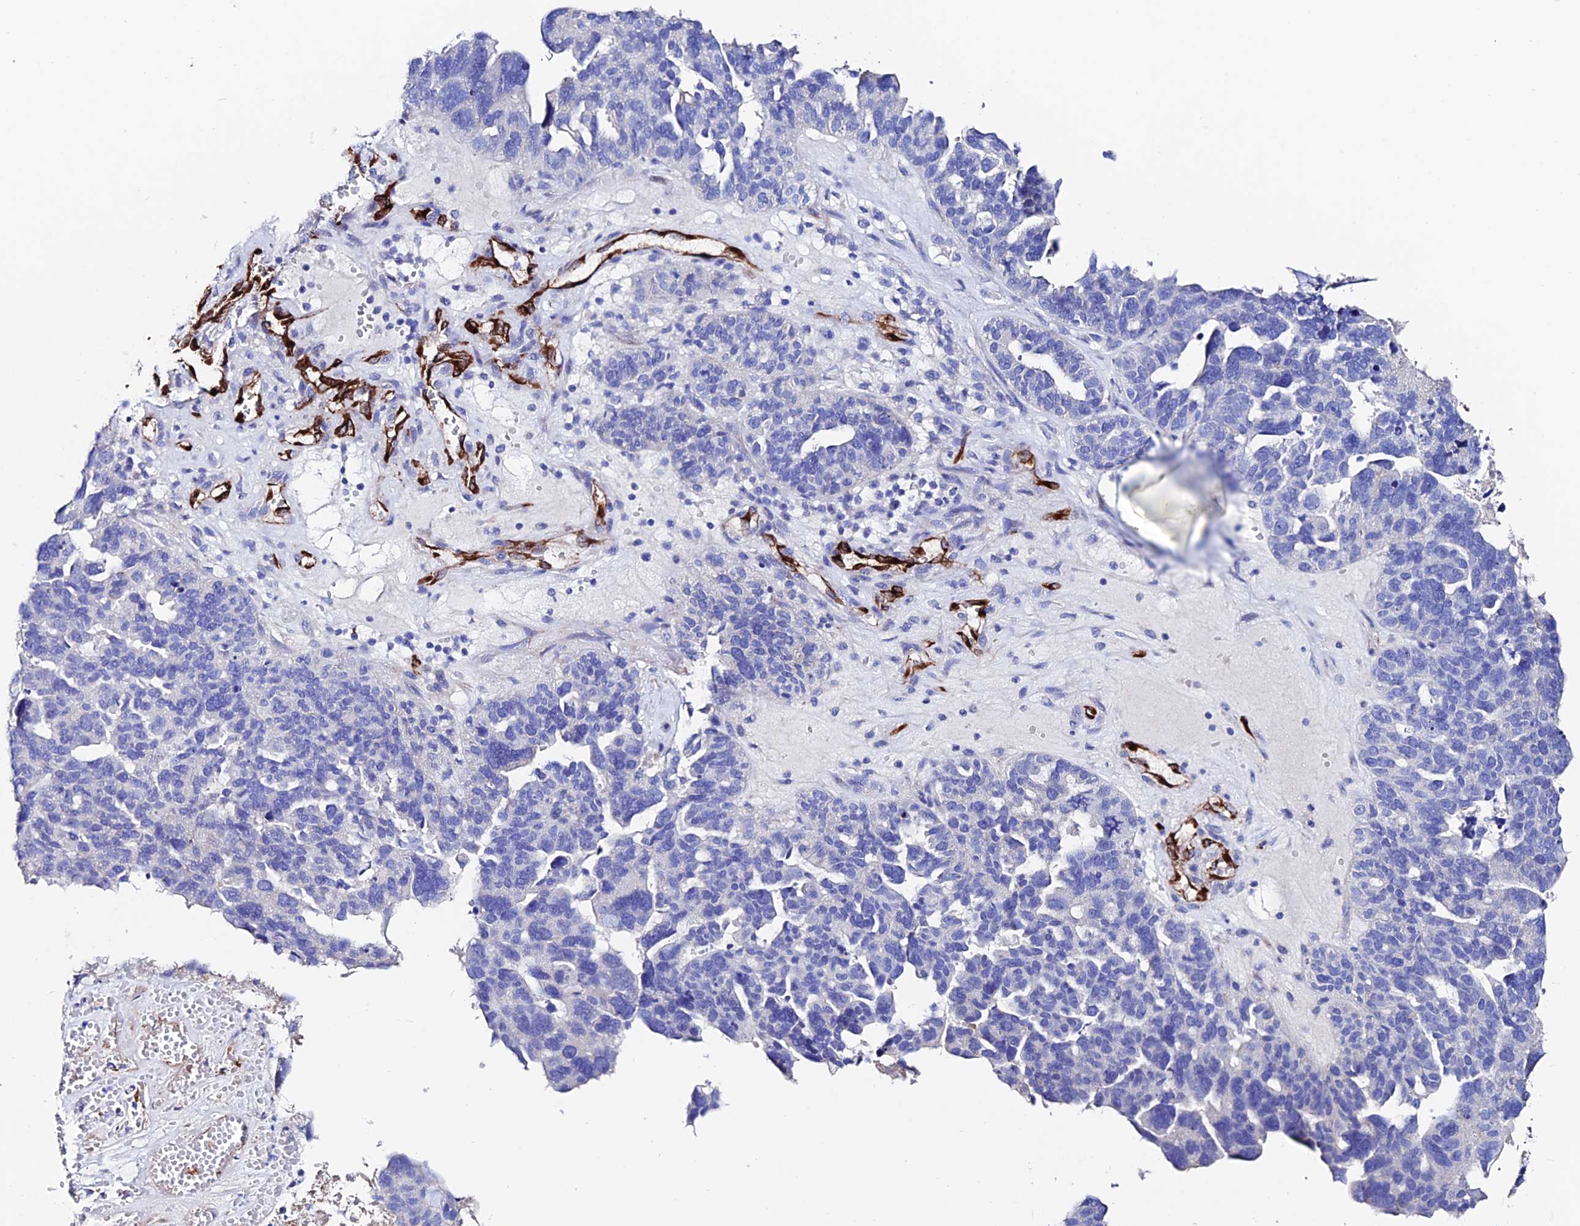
{"staining": {"intensity": "negative", "quantity": "none", "location": "none"}, "tissue": "ovarian cancer", "cell_type": "Tumor cells", "image_type": "cancer", "snomed": [{"axis": "morphology", "description": "Cystadenocarcinoma, serous, NOS"}, {"axis": "topography", "description": "Ovary"}], "caption": "The micrograph demonstrates no staining of tumor cells in serous cystadenocarcinoma (ovarian).", "gene": "ESM1", "patient": {"sex": "female", "age": 59}}